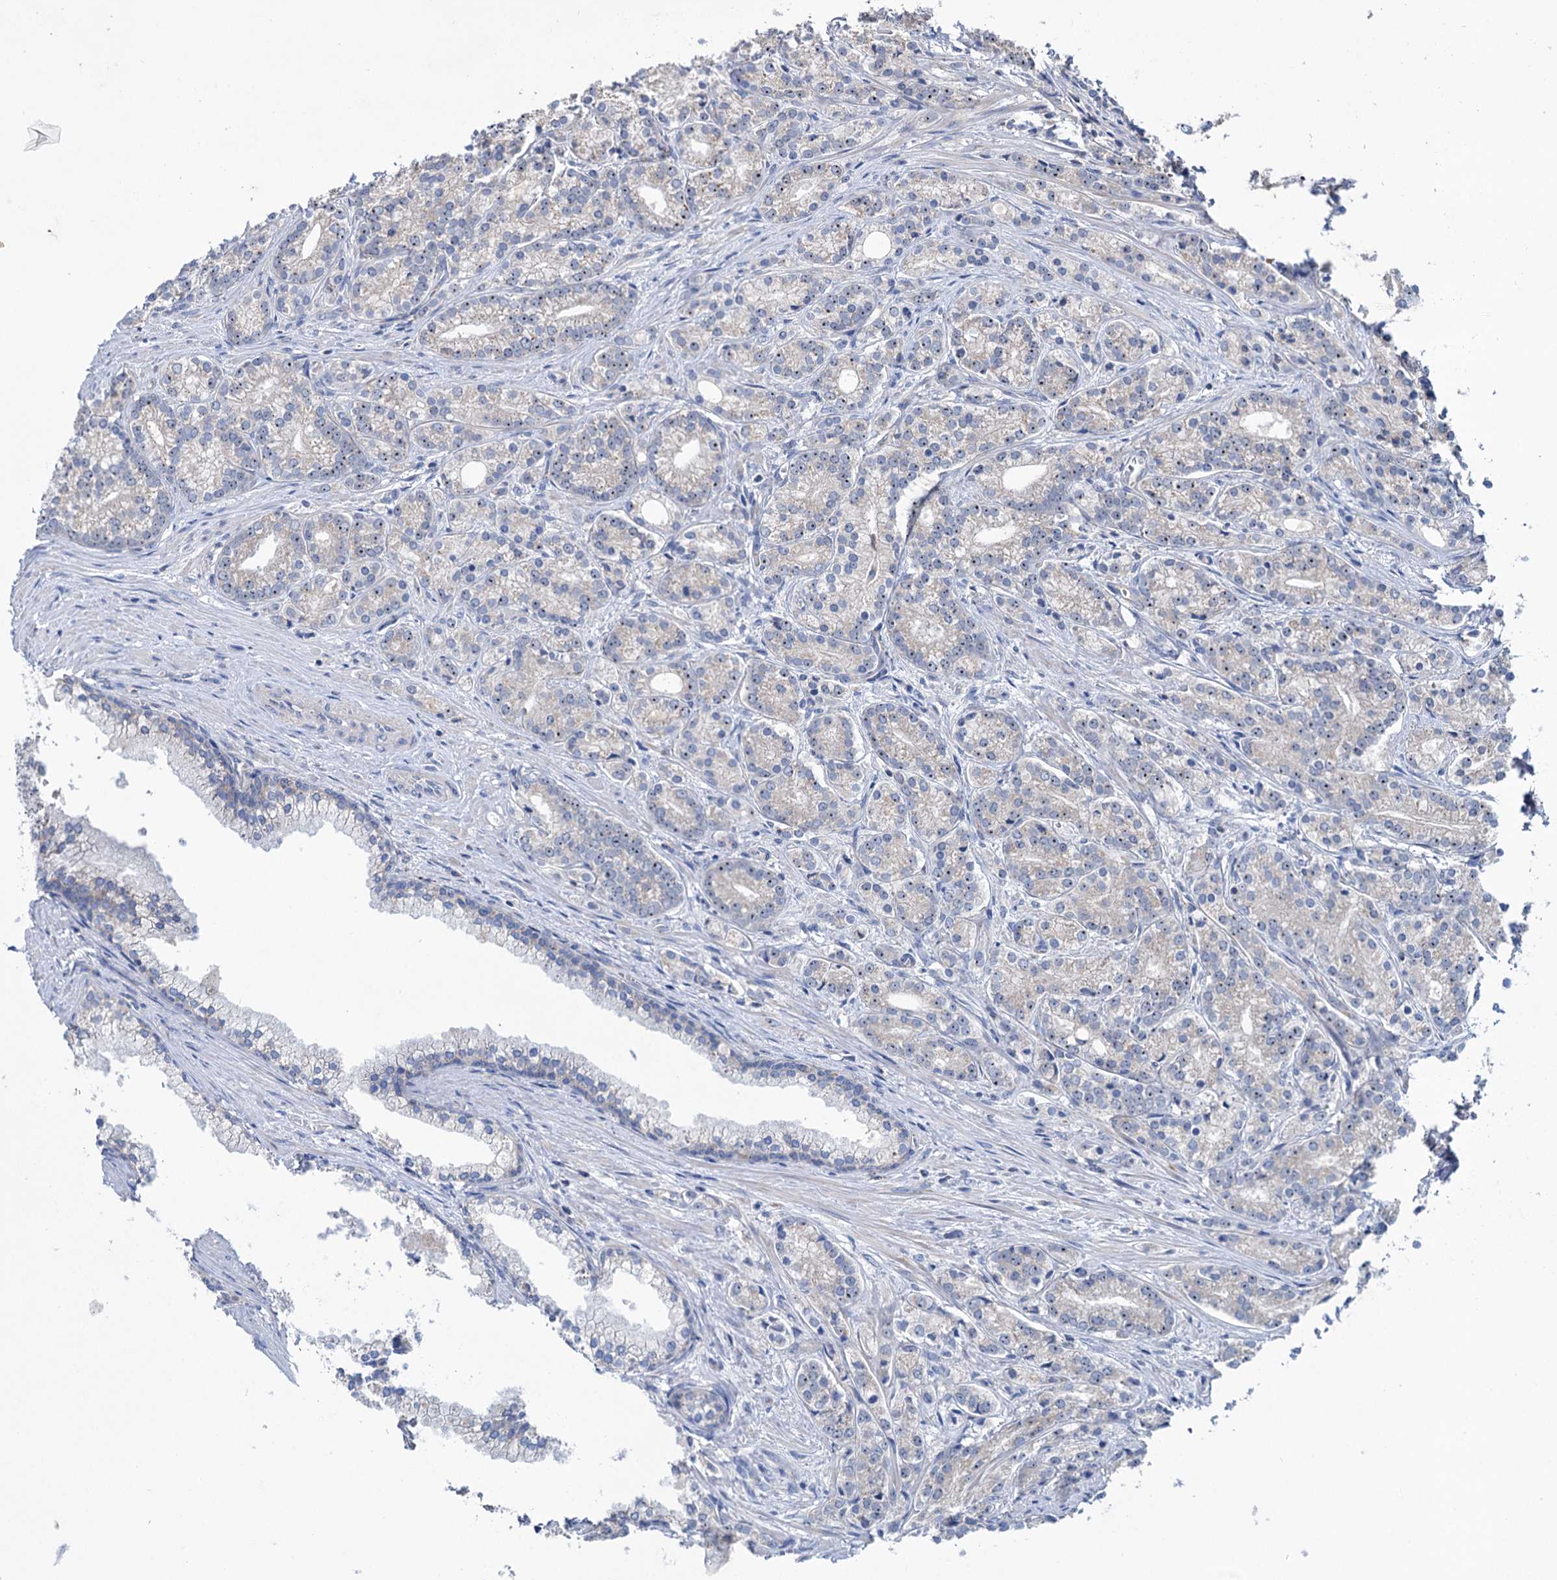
{"staining": {"intensity": "weak", "quantity": "25%-75%", "location": "nuclear"}, "tissue": "prostate cancer", "cell_type": "Tumor cells", "image_type": "cancer", "snomed": [{"axis": "morphology", "description": "Adenocarcinoma, Low grade"}, {"axis": "topography", "description": "Prostate"}], "caption": "Prostate cancer (adenocarcinoma (low-grade)) was stained to show a protein in brown. There is low levels of weak nuclear expression in approximately 25%-75% of tumor cells.", "gene": "HTR3B", "patient": {"sex": "male", "age": 71}}